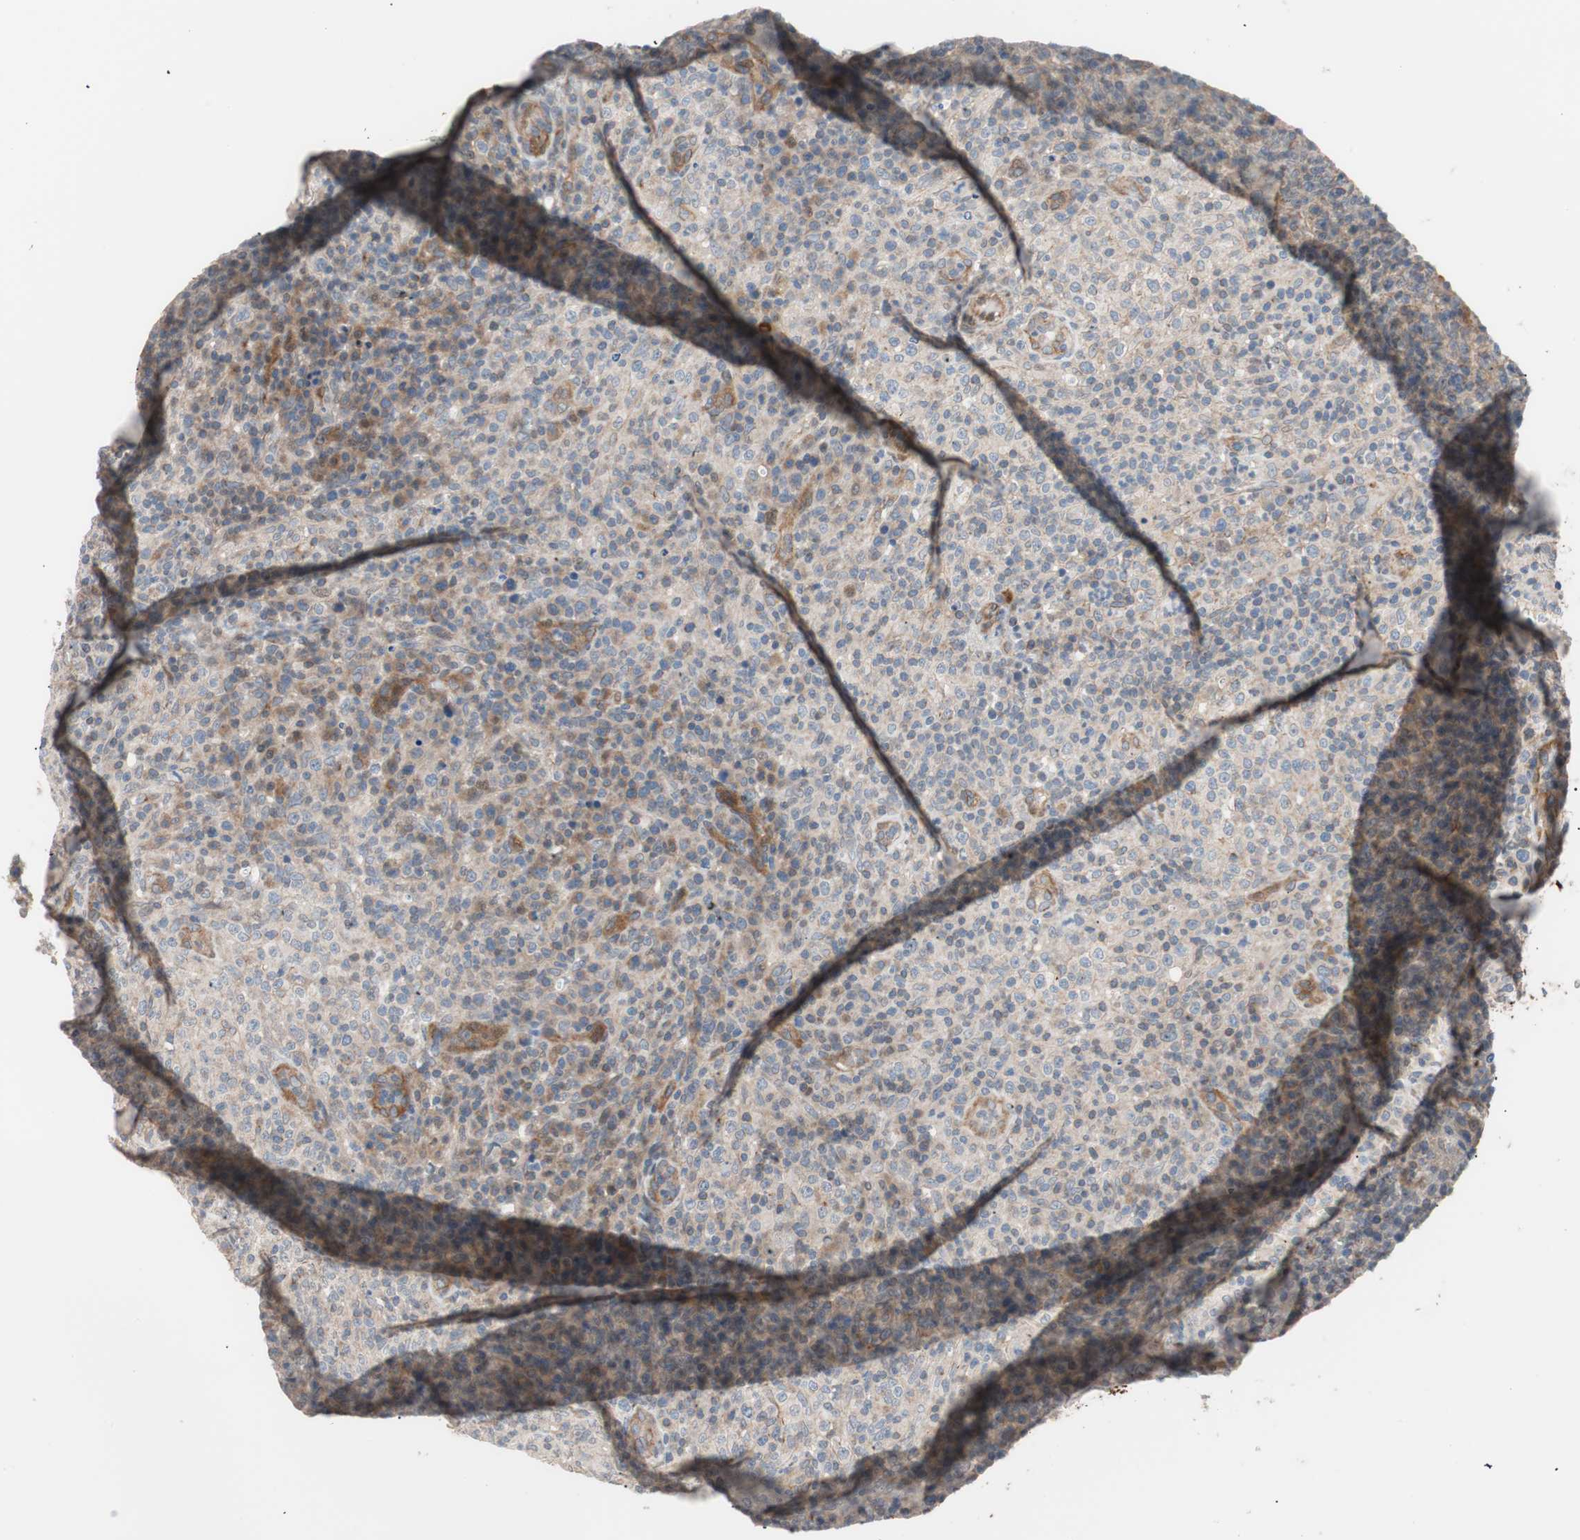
{"staining": {"intensity": "weak", "quantity": "<25%", "location": "cytoplasmic/membranous"}, "tissue": "lymphoma", "cell_type": "Tumor cells", "image_type": "cancer", "snomed": [{"axis": "morphology", "description": "Malignant lymphoma, non-Hodgkin's type, High grade"}, {"axis": "topography", "description": "Lymph node"}], "caption": "This is an IHC histopathology image of lymphoma. There is no staining in tumor cells.", "gene": "SMG1", "patient": {"sex": "female", "age": 76}}